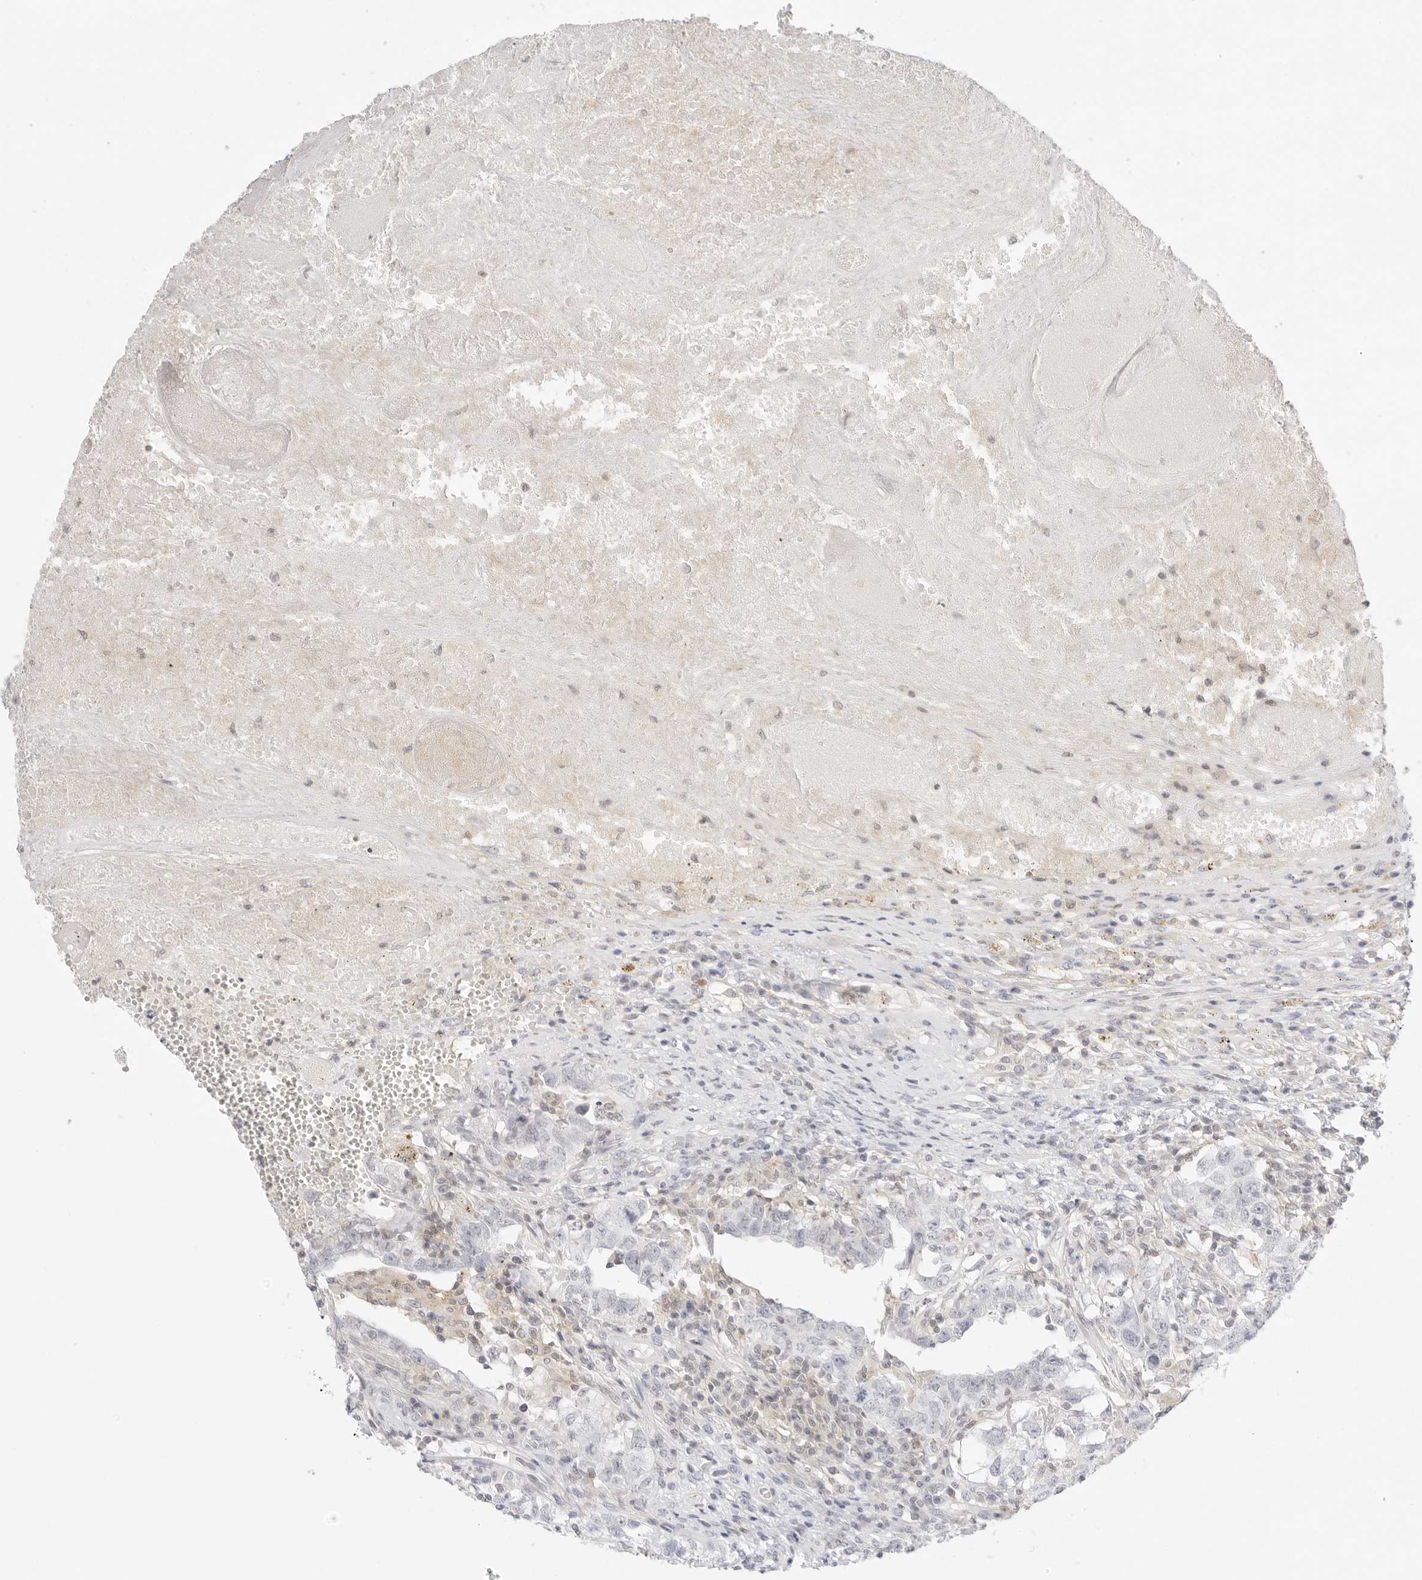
{"staining": {"intensity": "negative", "quantity": "none", "location": "none"}, "tissue": "testis cancer", "cell_type": "Tumor cells", "image_type": "cancer", "snomed": [{"axis": "morphology", "description": "Carcinoma, Embryonal, NOS"}, {"axis": "topography", "description": "Testis"}], "caption": "There is no significant staining in tumor cells of embryonal carcinoma (testis).", "gene": "TNFRSF14", "patient": {"sex": "male", "age": 26}}